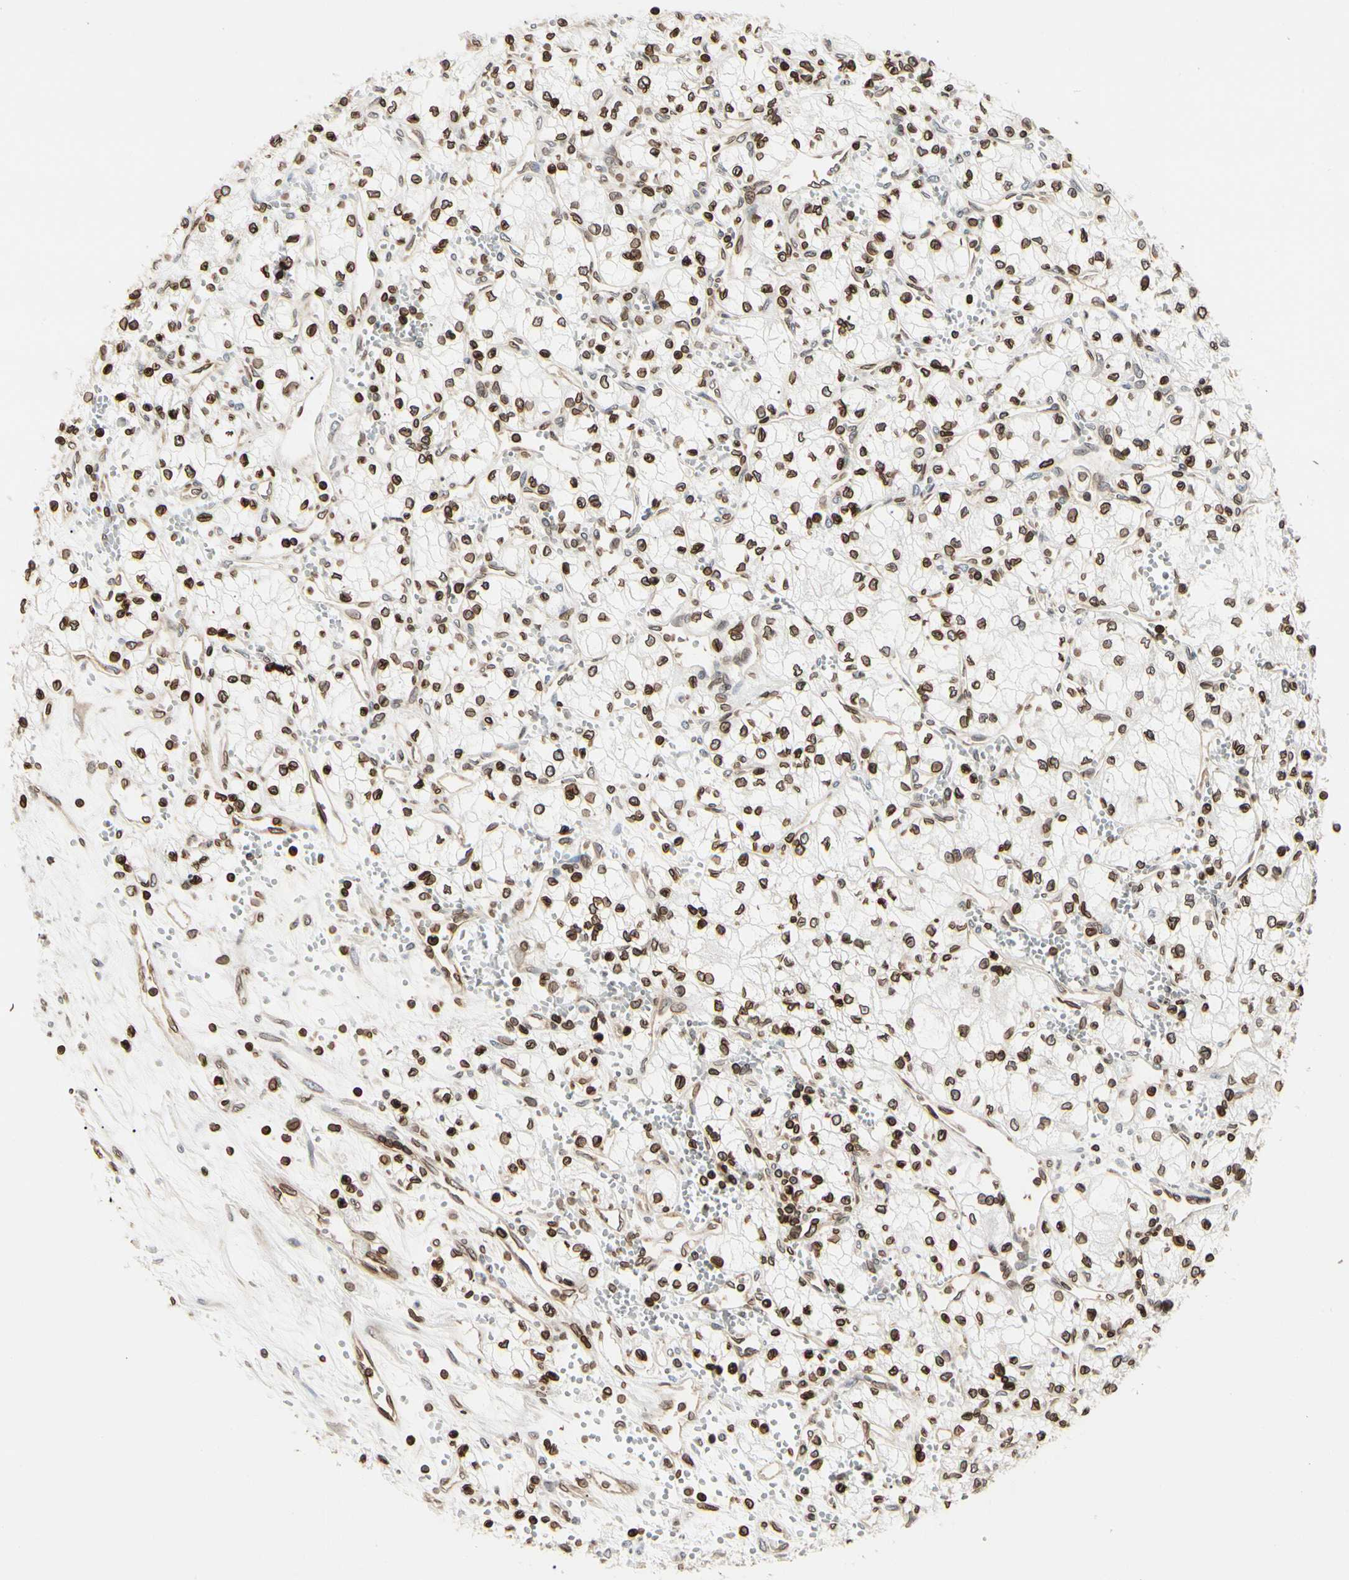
{"staining": {"intensity": "strong", "quantity": ">75%", "location": "cytoplasmic/membranous,nuclear"}, "tissue": "renal cancer", "cell_type": "Tumor cells", "image_type": "cancer", "snomed": [{"axis": "morphology", "description": "Normal tissue, NOS"}, {"axis": "morphology", "description": "Adenocarcinoma, NOS"}, {"axis": "topography", "description": "Kidney"}], "caption": "IHC photomicrograph of adenocarcinoma (renal) stained for a protein (brown), which reveals high levels of strong cytoplasmic/membranous and nuclear positivity in approximately >75% of tumor cells.", "gene": "TMPO", "patient": {"sex": "male", "age": 59}}